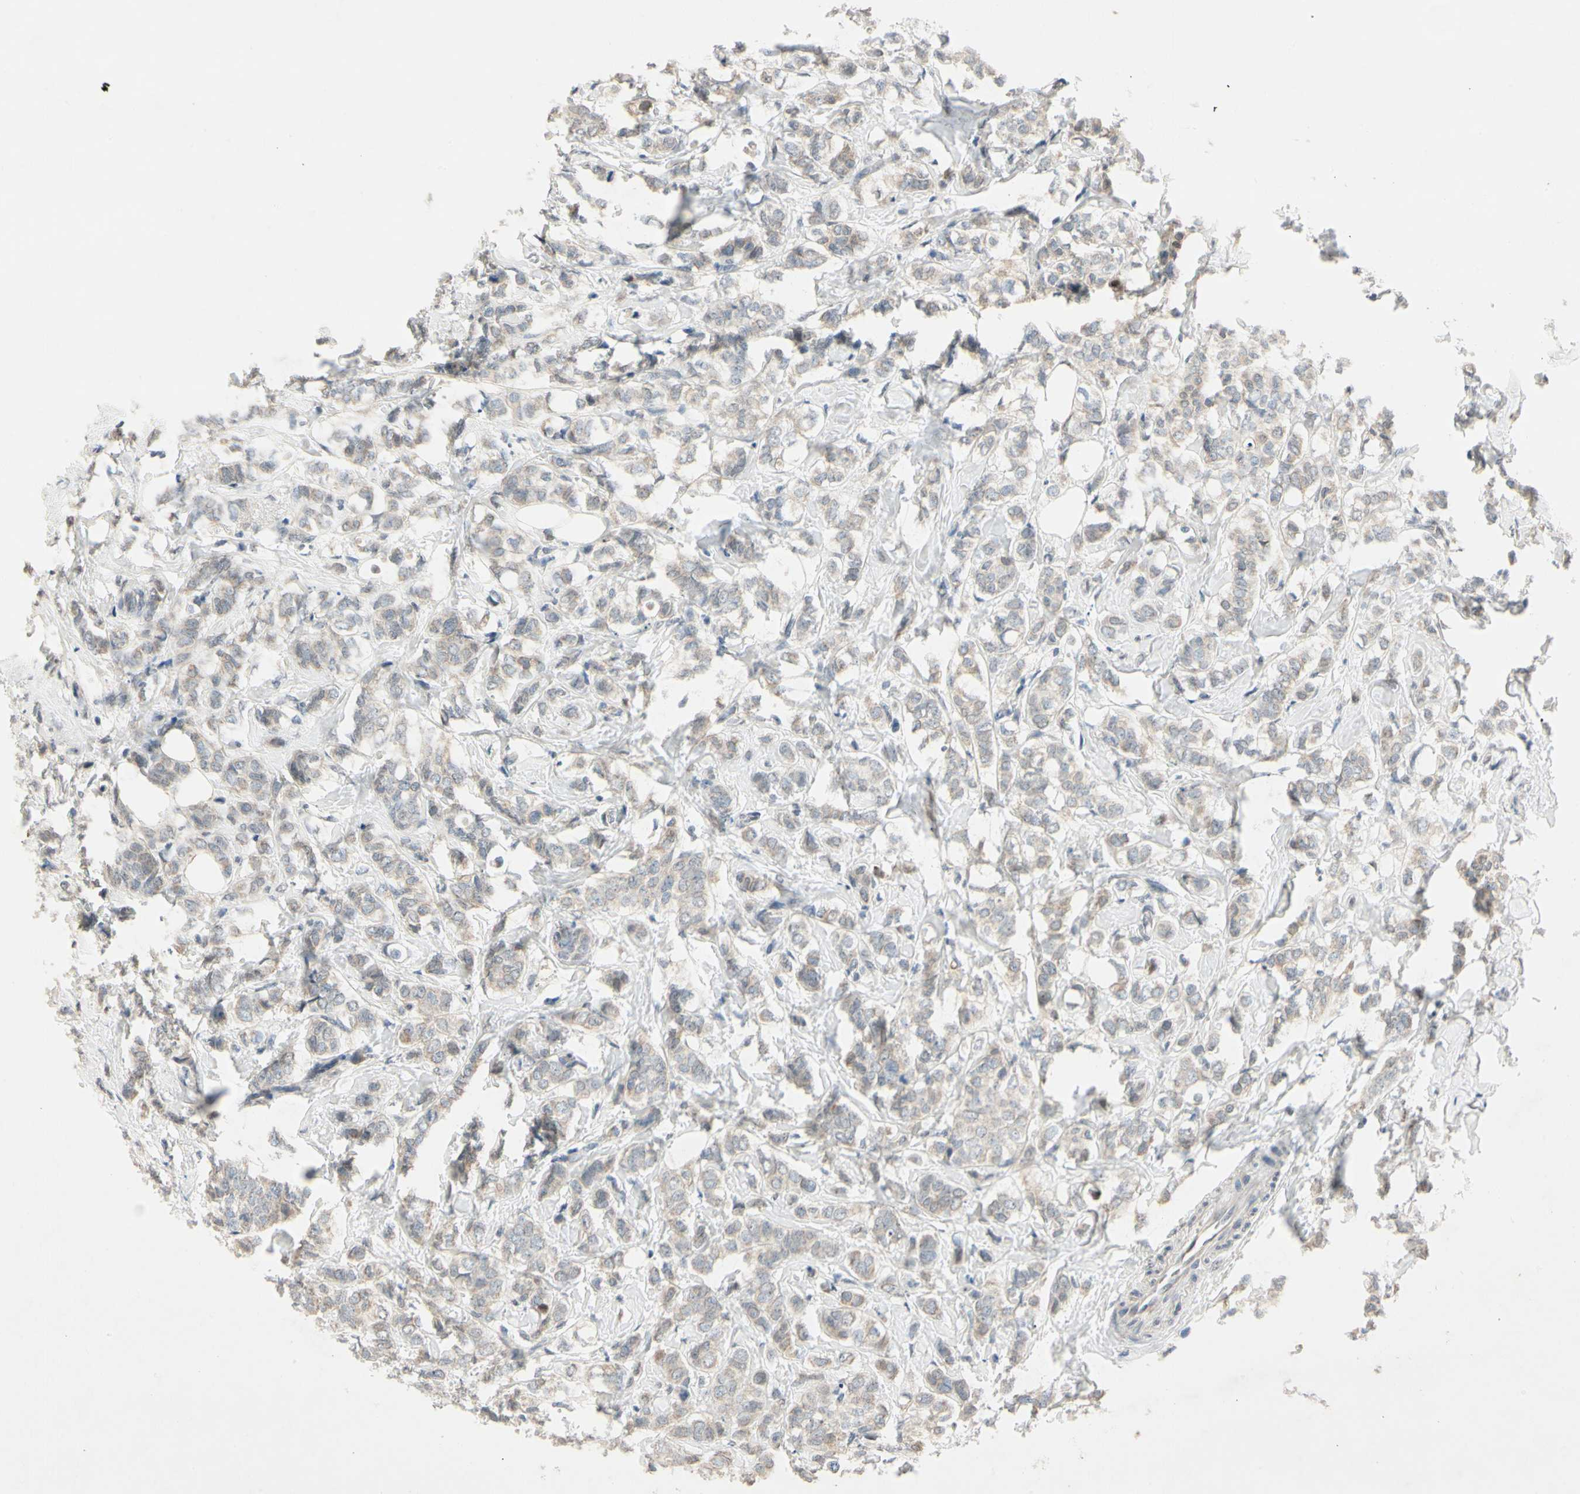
{"staining": {"intensity": "weak", "quantity": ">75%", "location": "cytoplasmic/membranous"}, "tissue": "breast cancer", "cell_type": "Tumor cells", "image_type": "cancer", "snomed": [{"axis": "morphology", "description": "Lobular carcinoma"}, {"axis": "topography", "description": "Breast"}], "caption": "Breast lobular carcinoma was stained to show a protein in brown. There is low levels of weak cytoplasmic/membranous positivity in about >75% of tumor cells. The staining is performed using DAB brown chromogen to label protein expression. The nuclei are counter-stained blue using hematoxylin.", "gene": "RIOX2", "patient": {"sex": "female", "age": 60}}